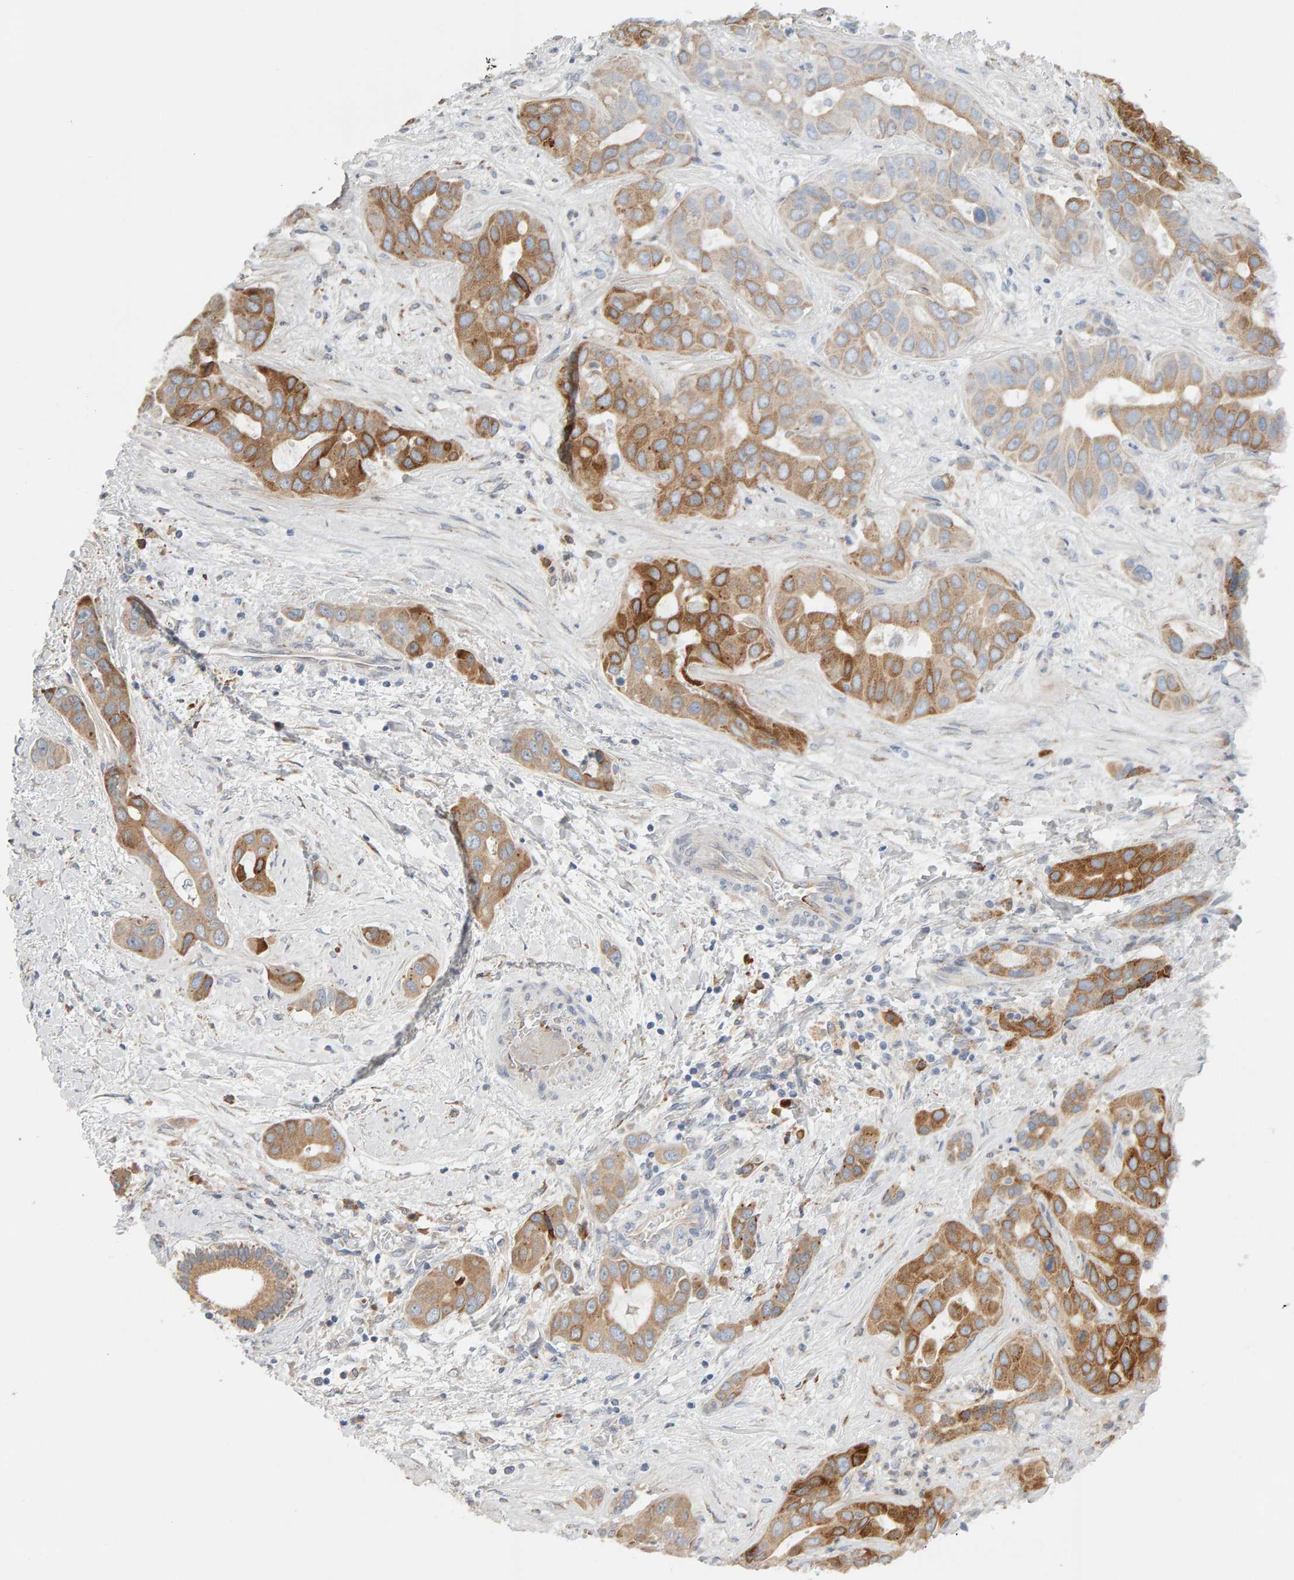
{"staining": {"intensity": "moderate", "quantity": ">75%", "location": "cytoplasmic/membranous"}, "tissue": "liver cancer", "cell_type": "Tumor cells", "image_type": "cancer", "snomed": [{"axis": "morphology", "description": "Cholangiocarcinoma"}, {"axis": "topography", "description": "Liver"}], "caption": "Immunohistochemical staining of liver cancer (cholangiocarcinoma) reveals medium levels of moderate cytoplasmic/membranous protein staining in approximately >75% of tumor cells.", "gene": "ENGASE", "patient": {"sex": "female", "age": 52}}